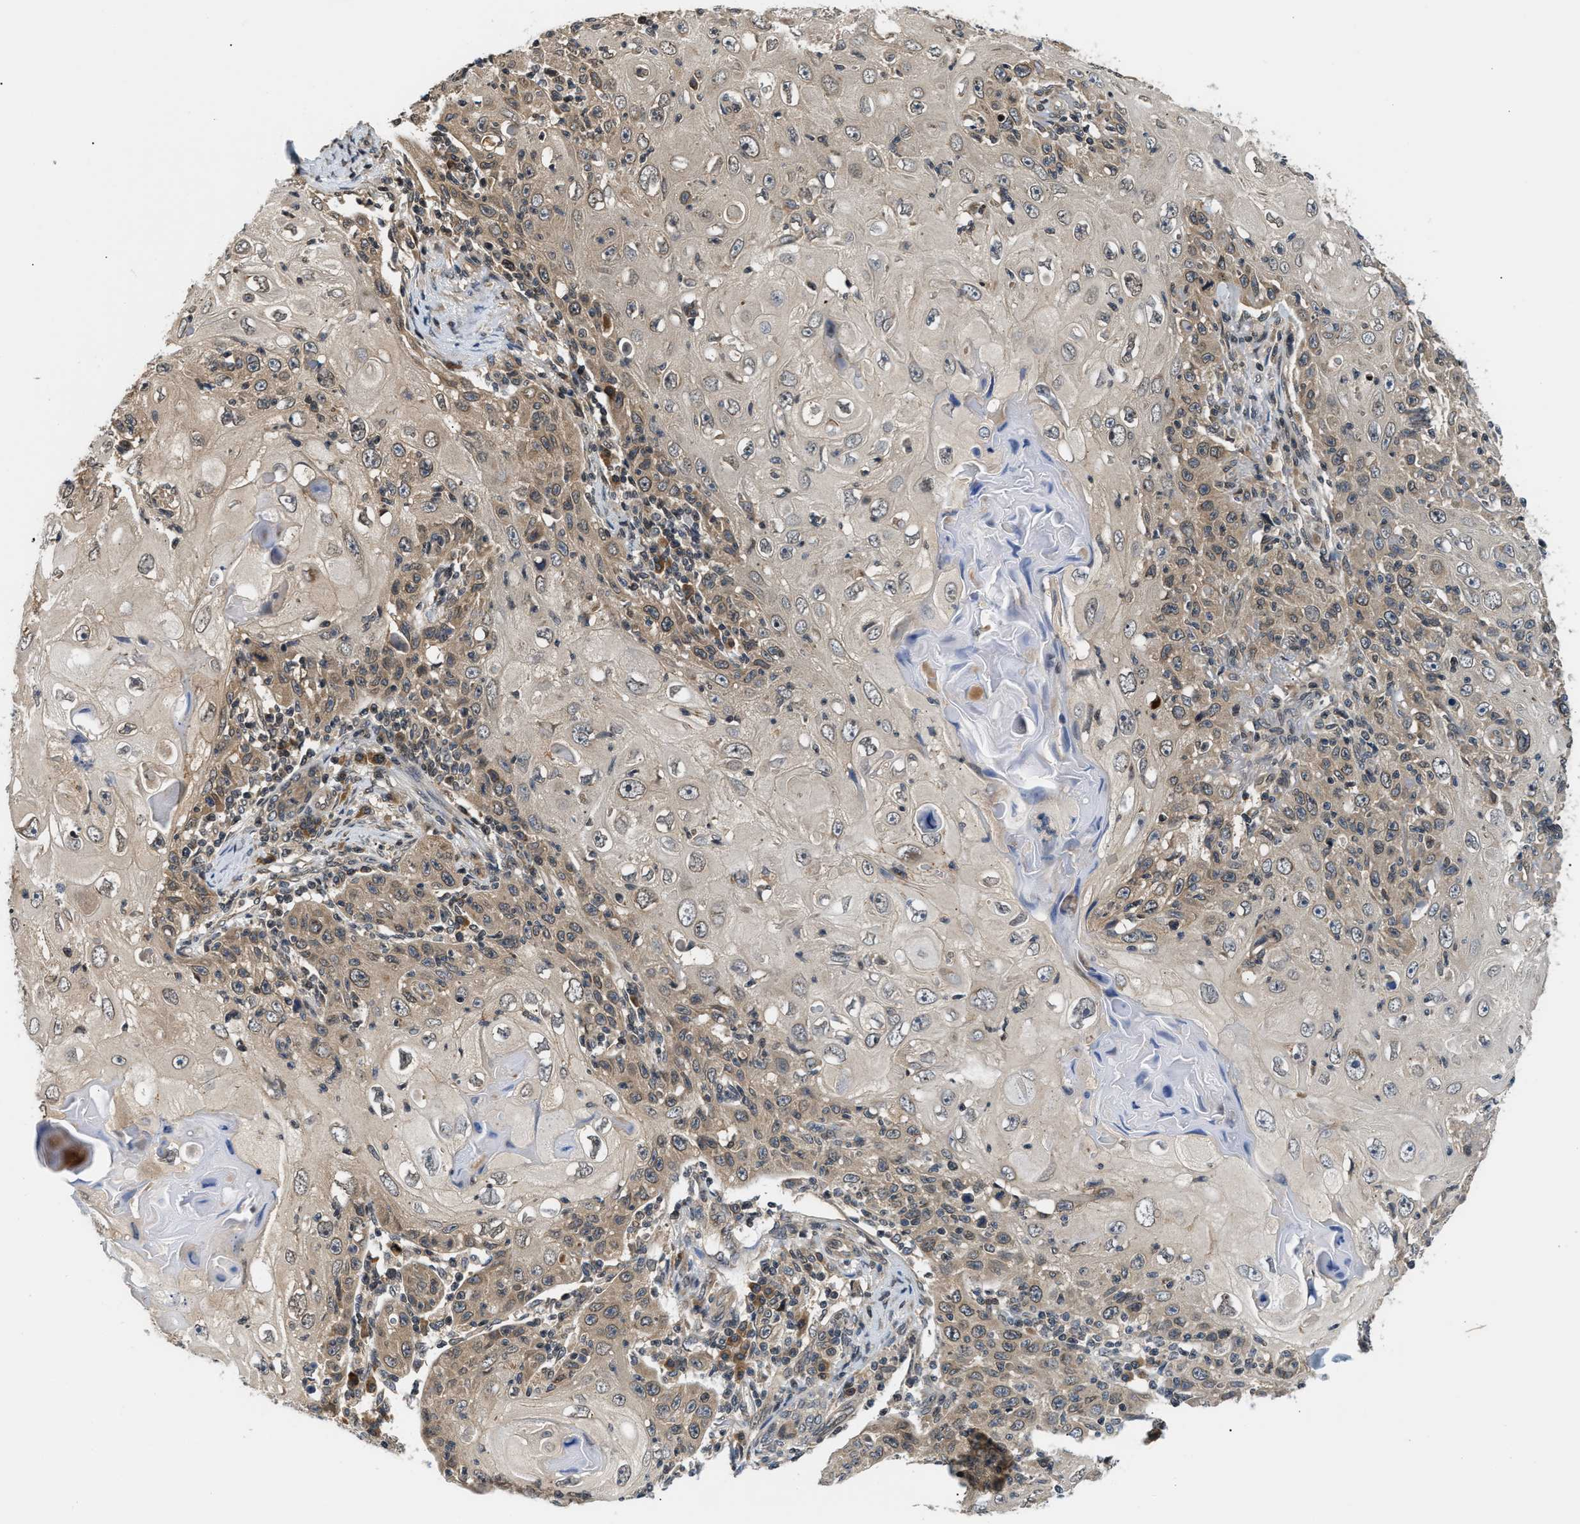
{"staining": {"intensity": "weak", "quantity": ">75%", "location": "cytoplasmic/membranous"}, "tissue": "skin cancer", "cell_type": "Tumor cells", "image_type": "cancer", "snomed": [{"axis": "morphology", "description": "Squamous cell carcinoma, NOS"}, {"axis": "topography", "description": "Skin"}], "caption": "Human skin squamous cell carcinoma stained for a protein (brown) reveals weak cytoplasmic/membranous positive positivity in about >75% of tumor cells.", "gene": "RAB29", "patient": {"sex": "female", "age": 88}}